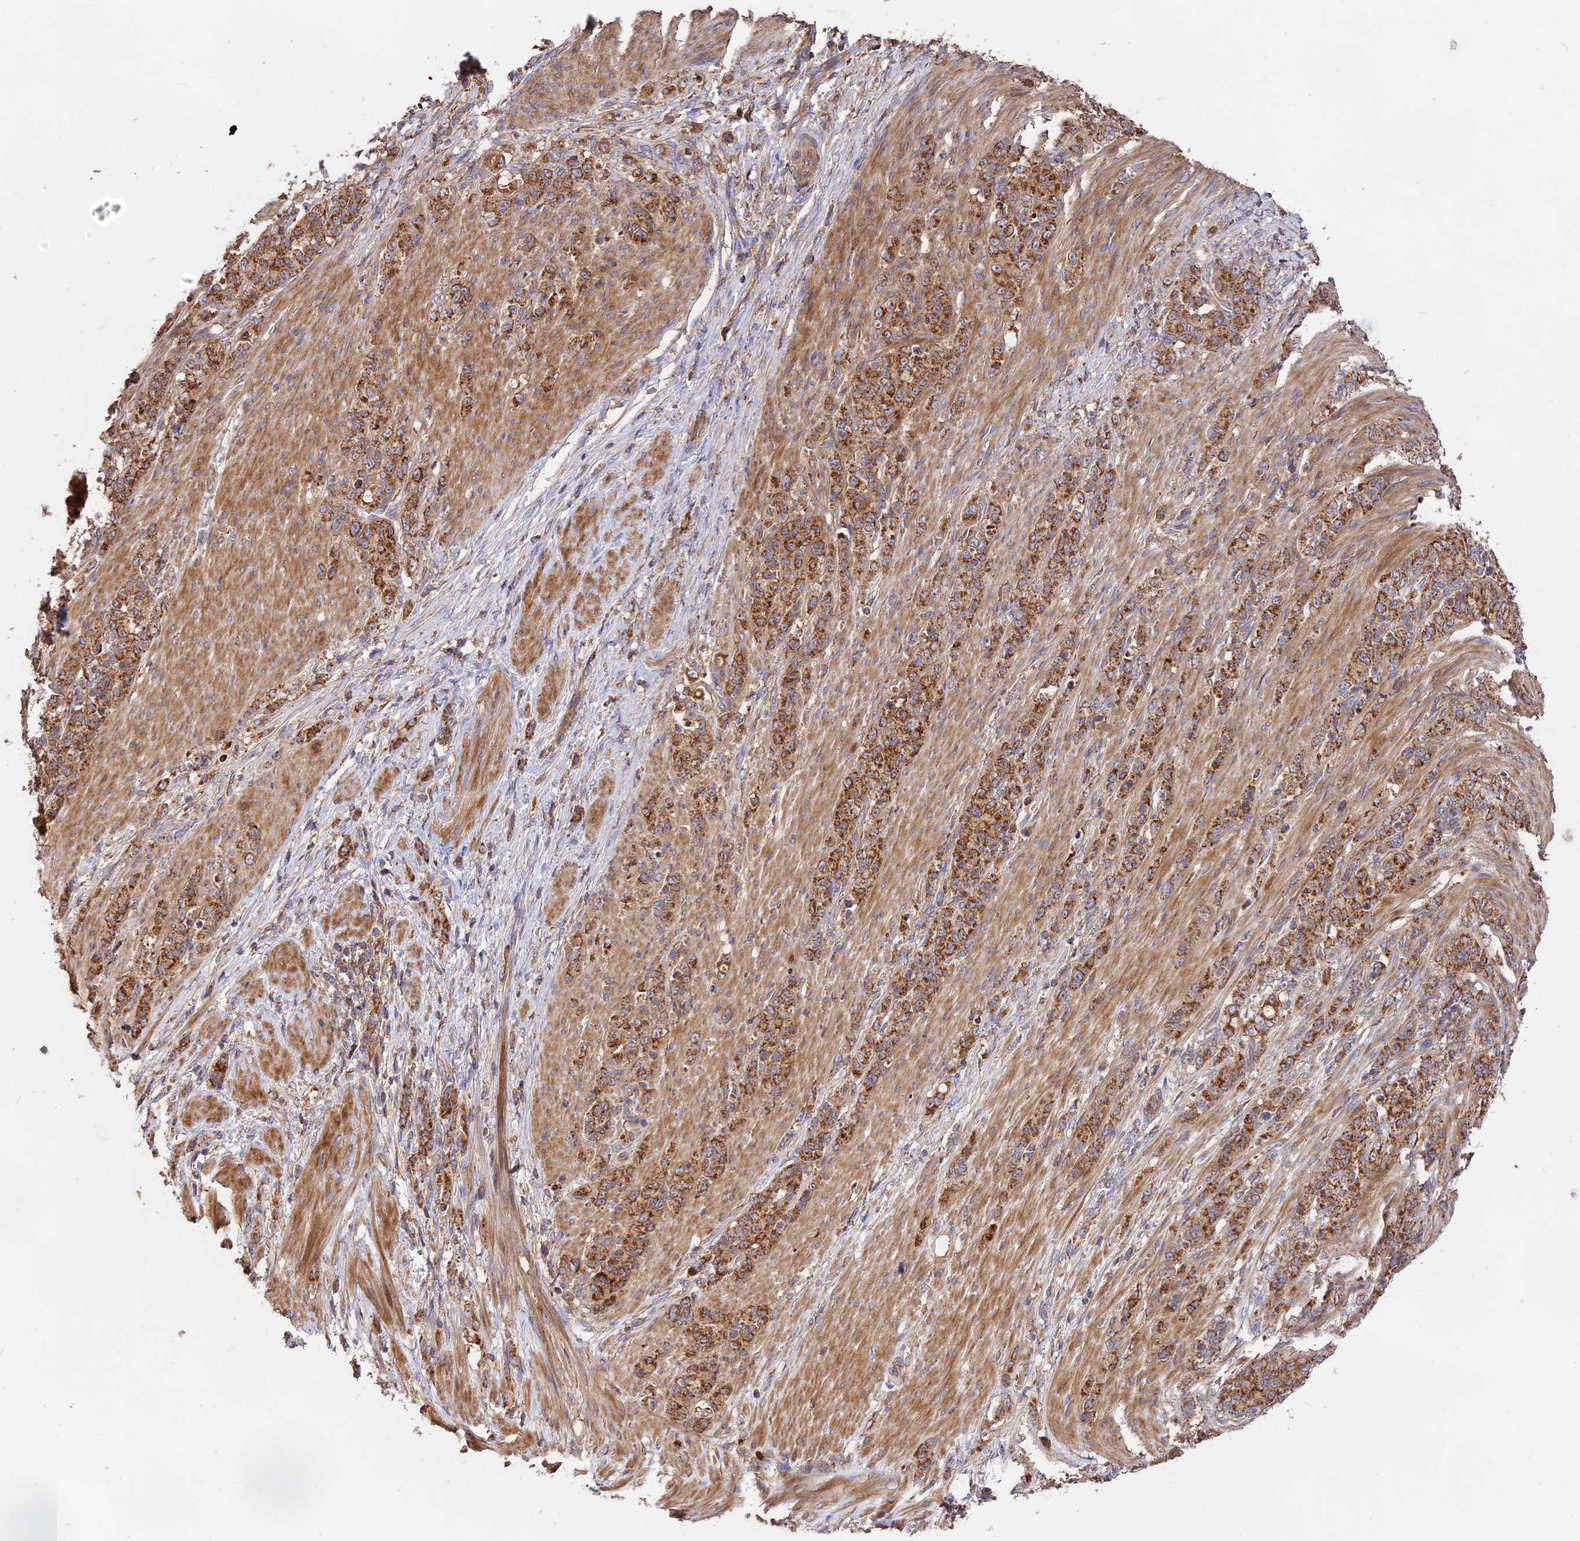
{"staining": {"intensity": "strong", "quantity": ">75%", "location": "cytoplasmic/membranous"}, "tissue": "stomach cancer", "cell_type": "Tumor cells", "image_type": "cancer", "snomed": [{"axis": "morphology", "description": "Adenocarcinoma, NOS"}, {"axis": "topography", "description": "Stomach"}], "caption": "Stomach cancer stained for a protein (brown) displays strong cytoplasmic/membranous positive positivity in approximately >75% of tumor cells.", "gene": "NUDT8", "patient": {"sex": "female", "age": 79}}